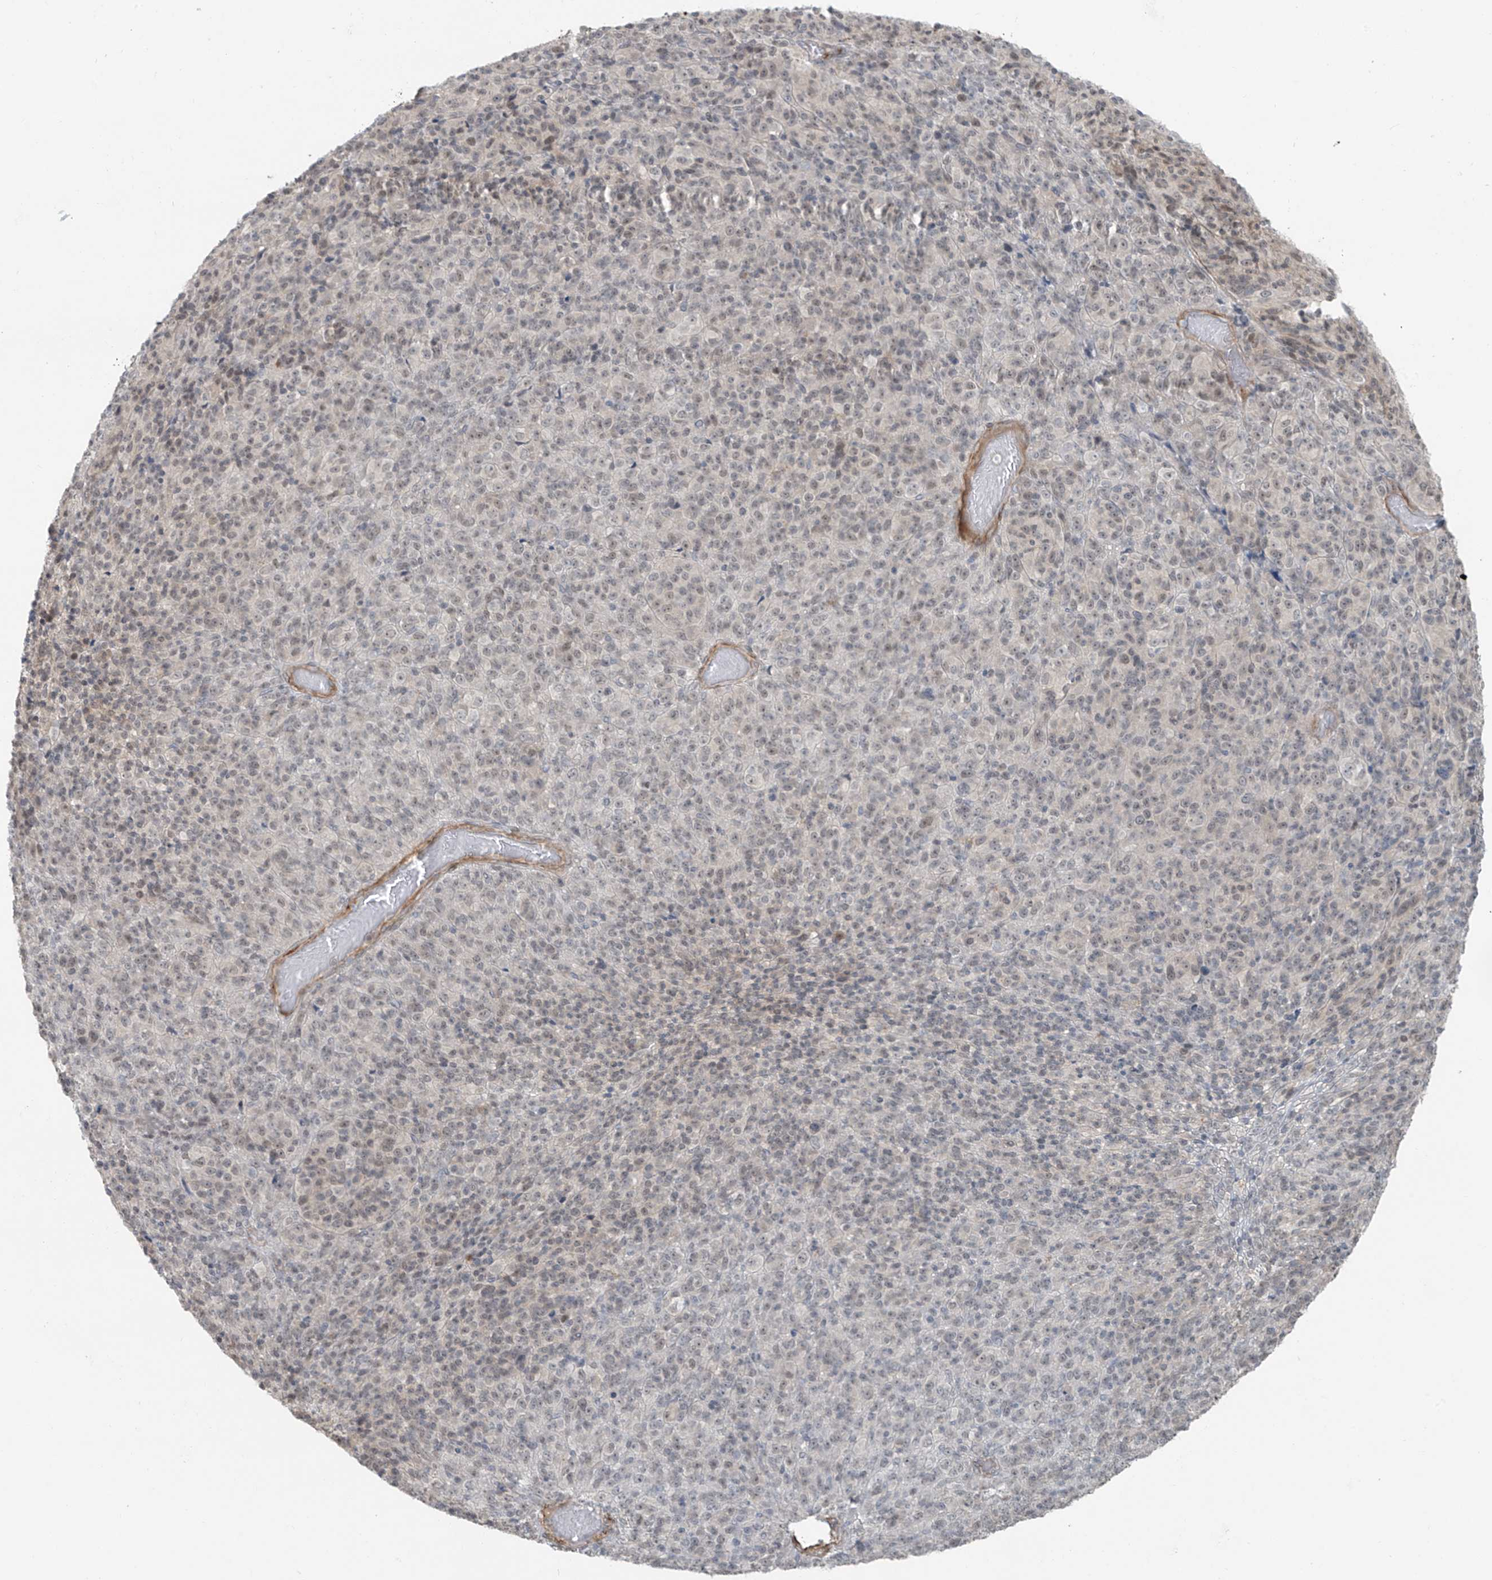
{"staining": {"intensity": "negative", "quantity": "none", "location": "none"}, "tissue": "melanoma", "cell_type": "Tumor cells", "image_type": "cancer", "snomed": [{"axis": "morphology", "description": "Malignant melanoma, Metastatic site"}, {"axis": "topography", "description": "Brain"}], "caption": "The photomicrograph demonstrates no staining of tumor cells in malignant melanoma (metastatic site).", "gene": "RASGEF1A", "patient": {"sex": "female", "age": 56}}